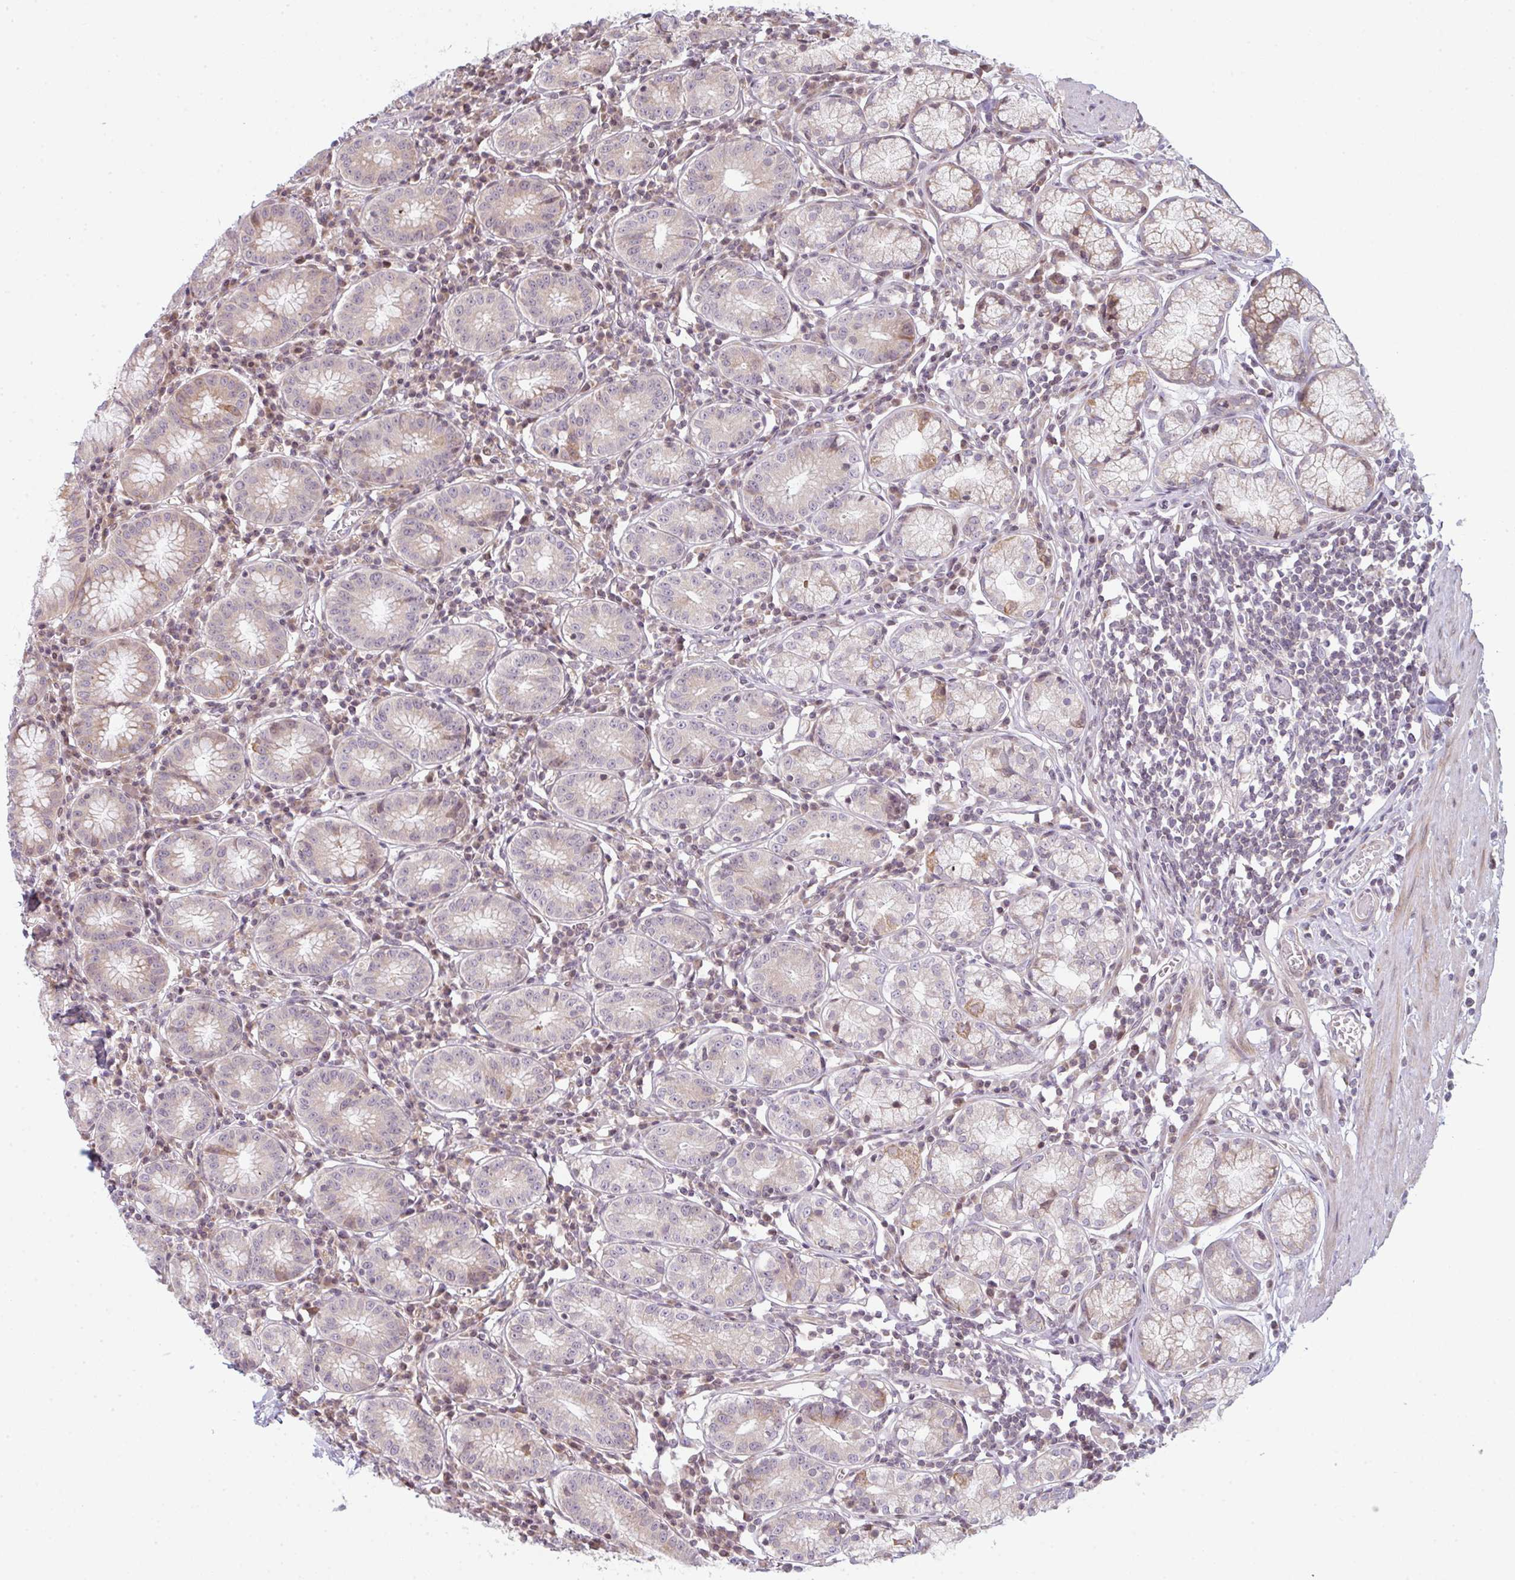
{"staining": {"intensity": "weak", "quantity": "25%-75%", "location": "cytoplasmic/membranous"}, "tissue": "stomach", "cell_type": "Glandular cells", "image_type": "normal", "snomed": [{"axis": "morphology", "description": "Normal tissue, NOS"}, {"axis": "topography", "description": "Stomach"}], "caption": "Protein staining of benign stomach demonstrates weak cytoplasmic/membranous staining in approximately 25%-75% of glandular cells.", "gene": "TMEM237", "patient": {"sex": "male", "age": 55}}